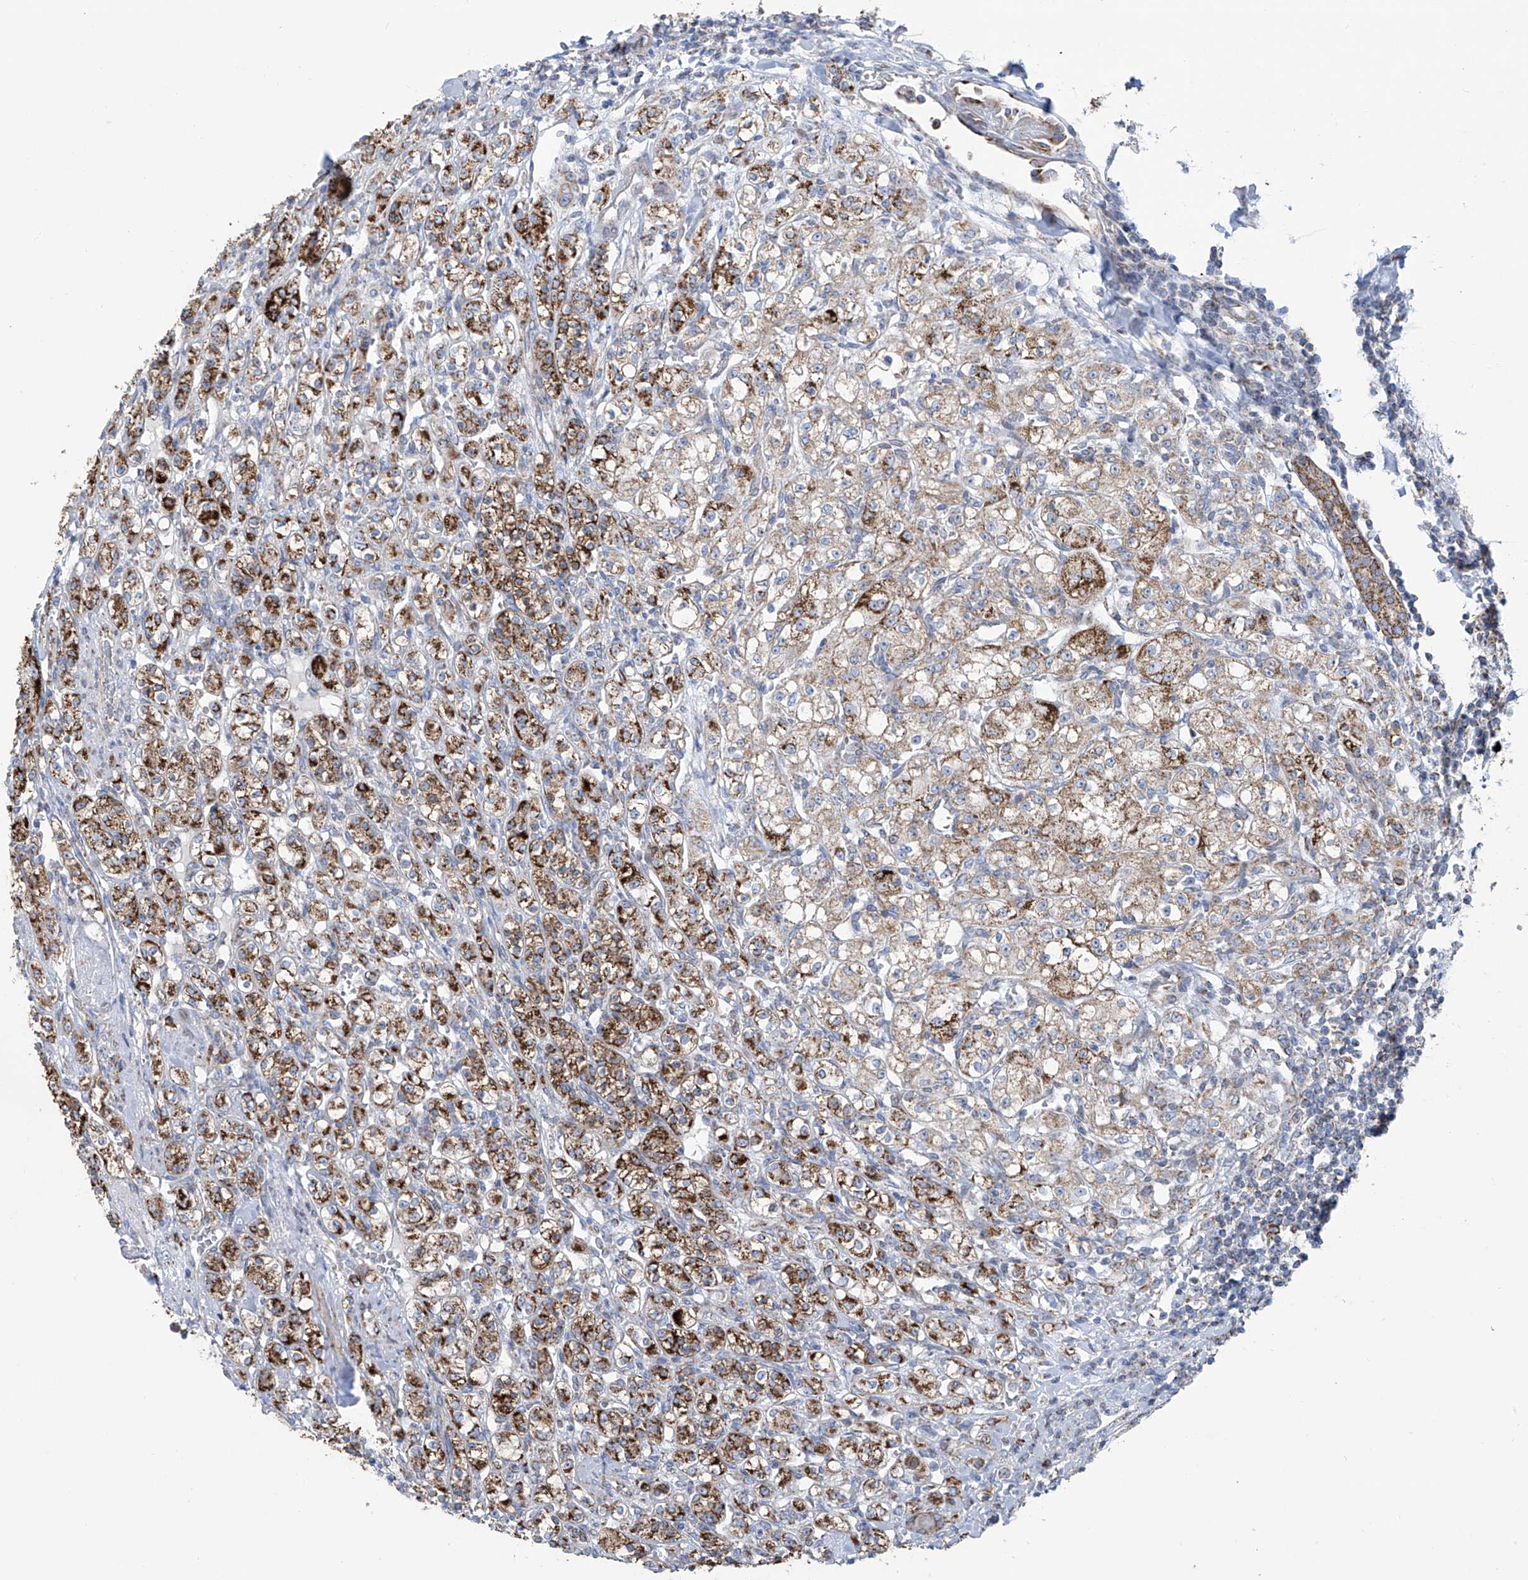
{"staining": {"intensity": "strong", "quantity": "25%-75%", "location": "cytoplasmic/membranous"}, "tissue": "renal cancer", "cell_type": "Tumor cells", "image_type": "cancer", "snomed": [{"axis": "morphology", "description": "Adenocarcinoma, NOS"}, {"axis": "topography", "description": "Kidney"}], "caption": "Immunohistochemical staining of renal cancer (adenocarcinoma) demonstrates strong cytoplasmic/membranous protein staining in approximately 25%-75% of tumor cells.", "gene": "ALDH6A1", "patient": {"sex": "male", "age": 77}}